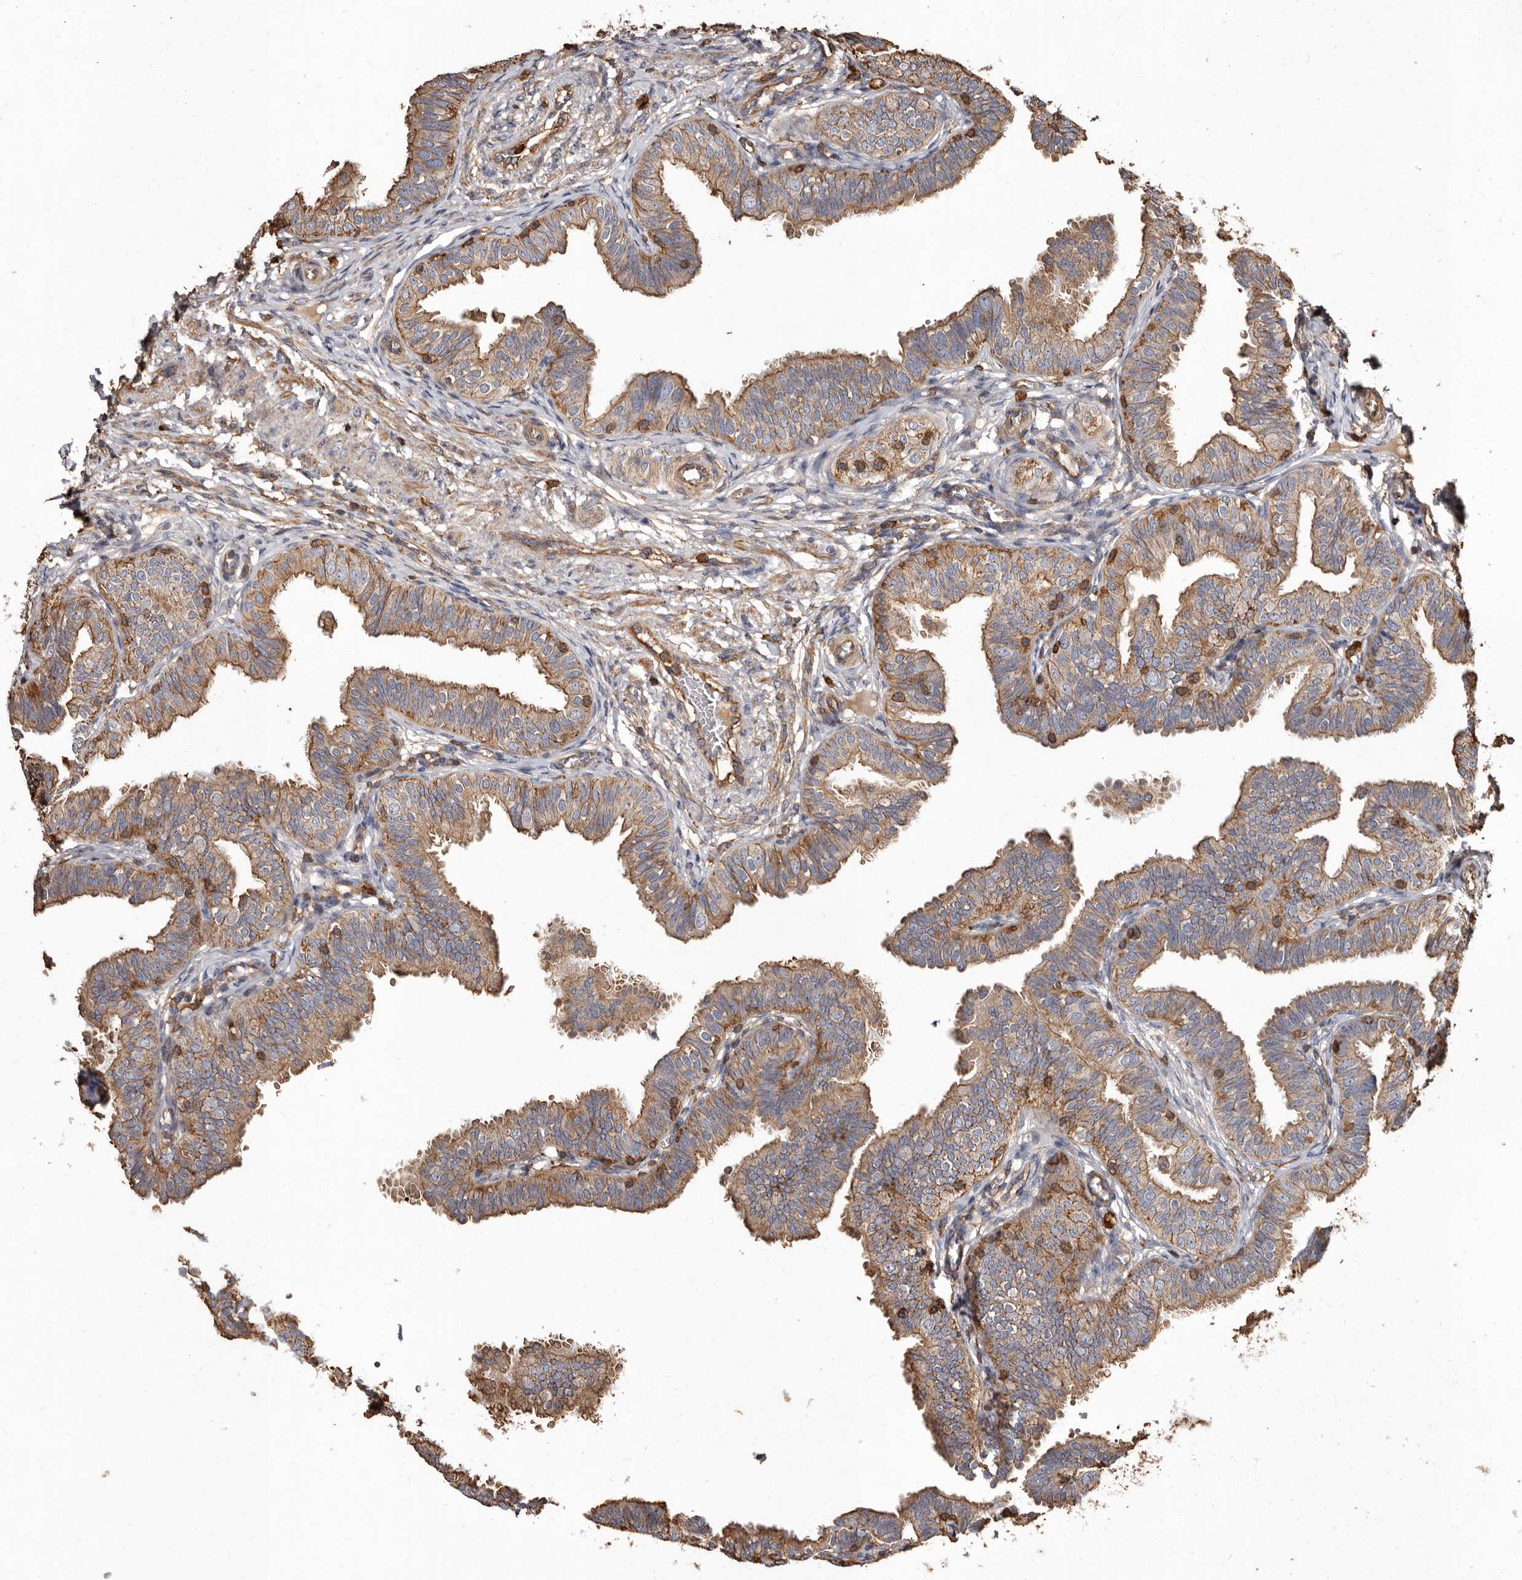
{"staining": {"intensity": "moderate", "quantity": ">75%", "location": "cytoplasmic/membranous"}, "tissue": "fallopian tube", "cell_type": "Glandular cells", "image_type": "normal", "snomed": [{"axis": "morphology", "description": "Normal tissue, NOS"}, {"axis": "topography", "description": "Fallopian tube"}], "caption": "IHC histopathology image of unremarkable fallopian tube: human fallopian tube stained using IHC reveals medium levels of moderate protein expression localized specifically in the cytoplasmic/membranous of glandular cells, appearing as a cytoplasmic/membranous brown color.", "gene": "COQ8B", "patient": {"sex": "female", "age": 35}}